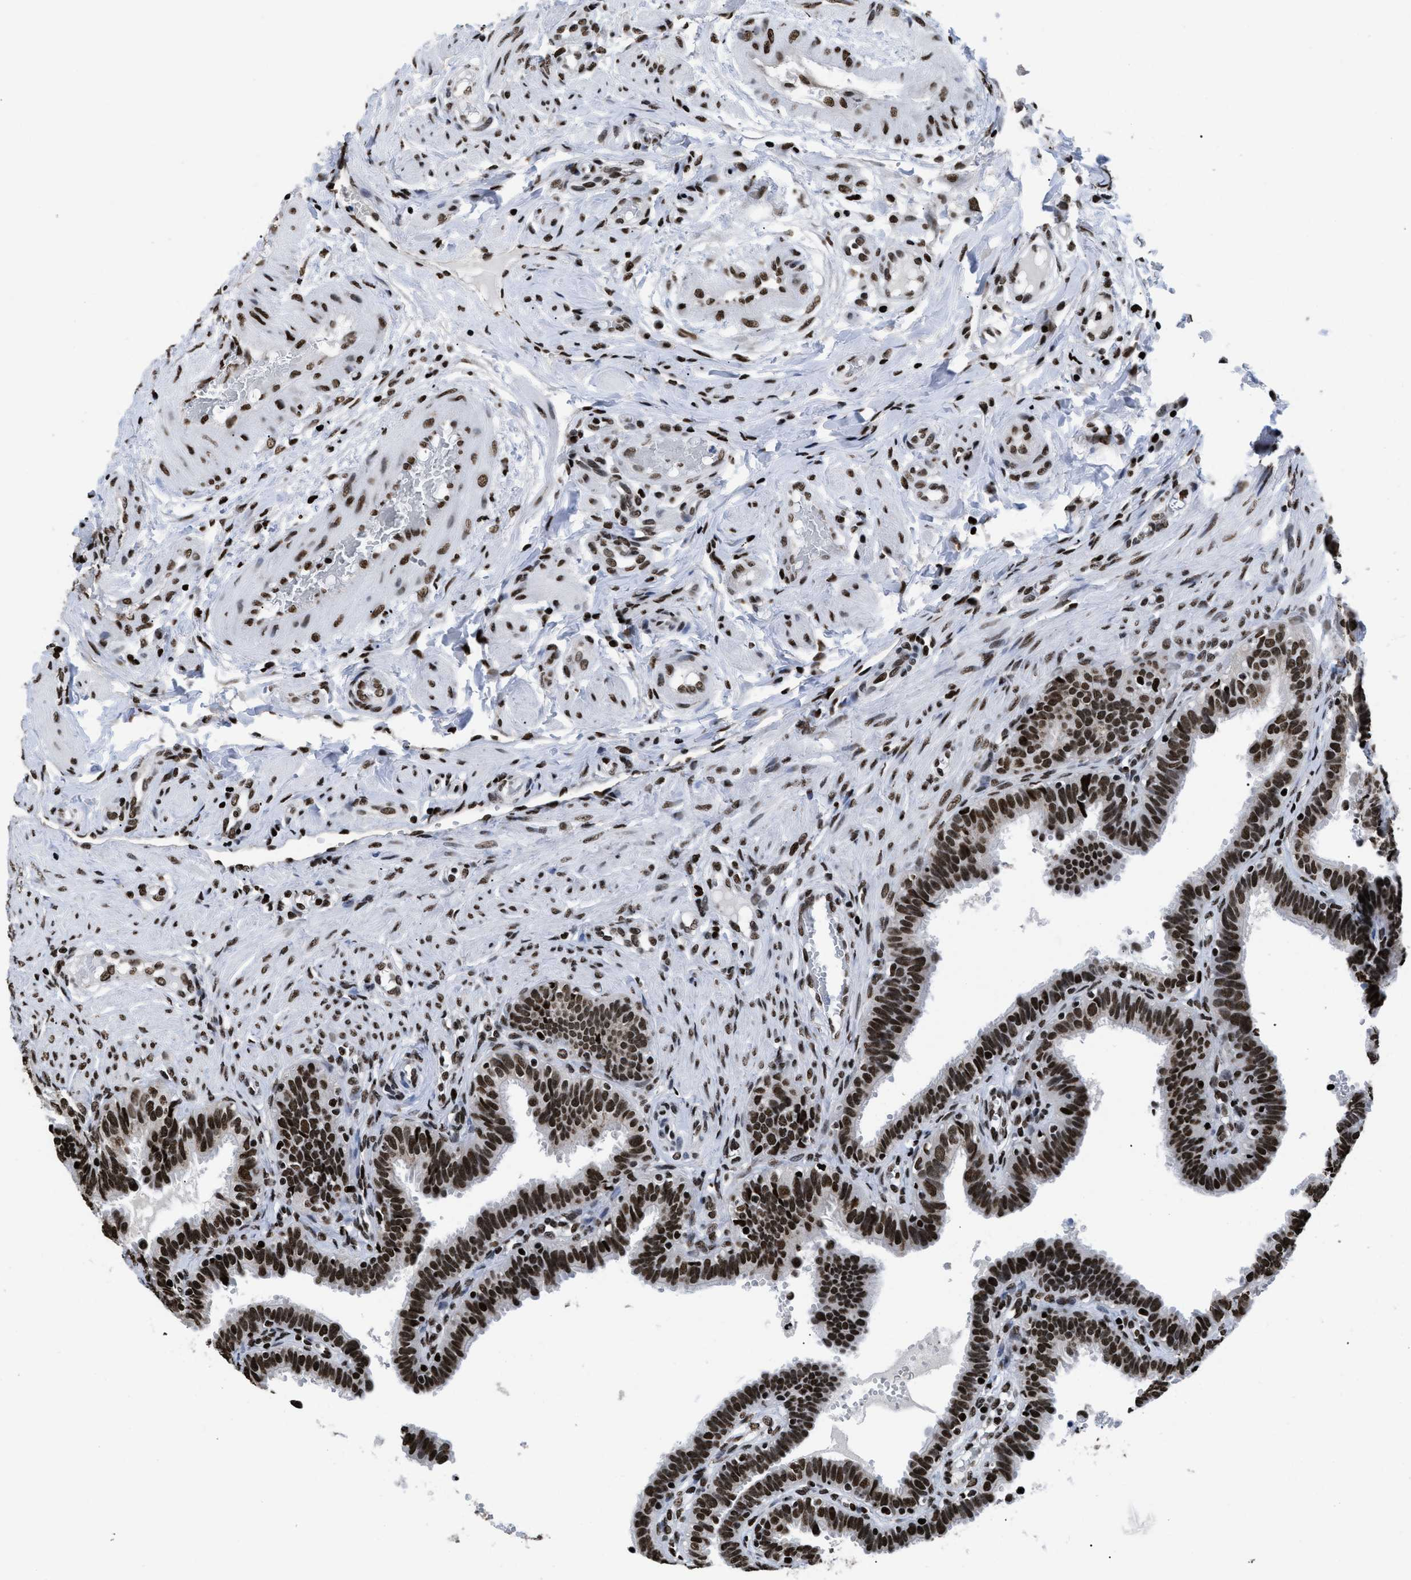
{"staining": {"intensity": "strong", "quantity": ">75%", "location": "nuclear"}, "tissue": "fallopian tube", "cell_type": "Glandular cells", "image_type": "normal", "snomed": [{"axis": "morphology", "description": "Normal tissue, NOS"}, {"axis": "topography", "description": "Fallopian tube"}, {"axis": "topography", "description": "Placenta"}], "caption": "Brown immunohistochemical staining in normal fallopian tube demonstrates strong nuclear expression in about >75% of glandular cells.", "gene": "CALHM3", "patient": {"sex": "female", "age": 34}}